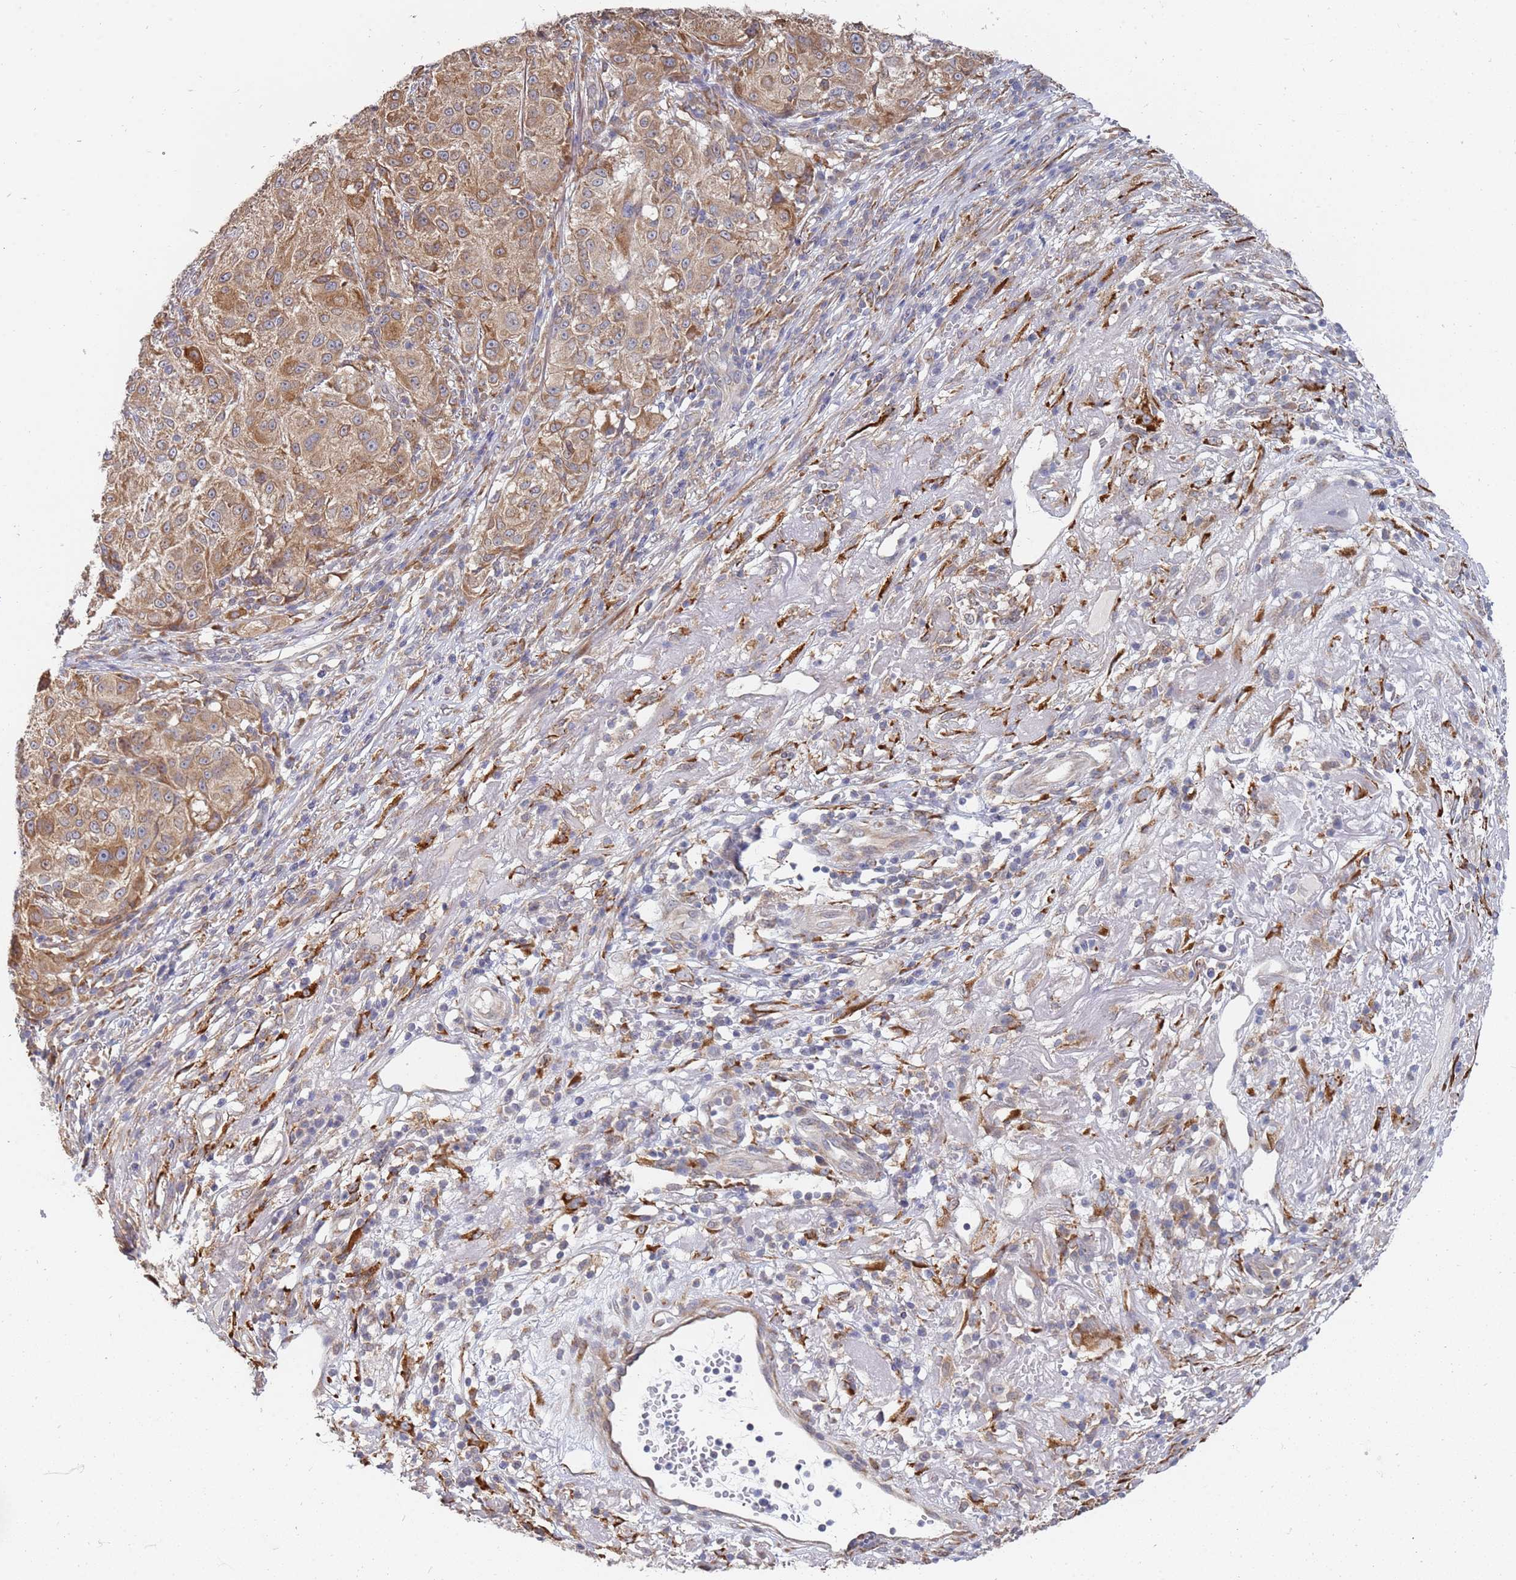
{"staining": {"intensity": "moderate", "quantity": ">75%", "location": "cytoplasmic/membranous"}, "tissue": "melanoma", "cell_type": "Tumor cells", "image_type": "cancer", "snomed": [{"axis": "morphology", "description": "Necrosis, NOS"}, {"axis": "morphology", "description": "Malignant melanoma, NOS"}, {"axis": "topography", "description": "Skin"}], "caption": "A brown stain shows moderate cytoplasmic/membranous positivity of a protein in malignant melanoma tumor cells.", "gene": "VRK2", "patient": {"sex": "female", "age": 87}}